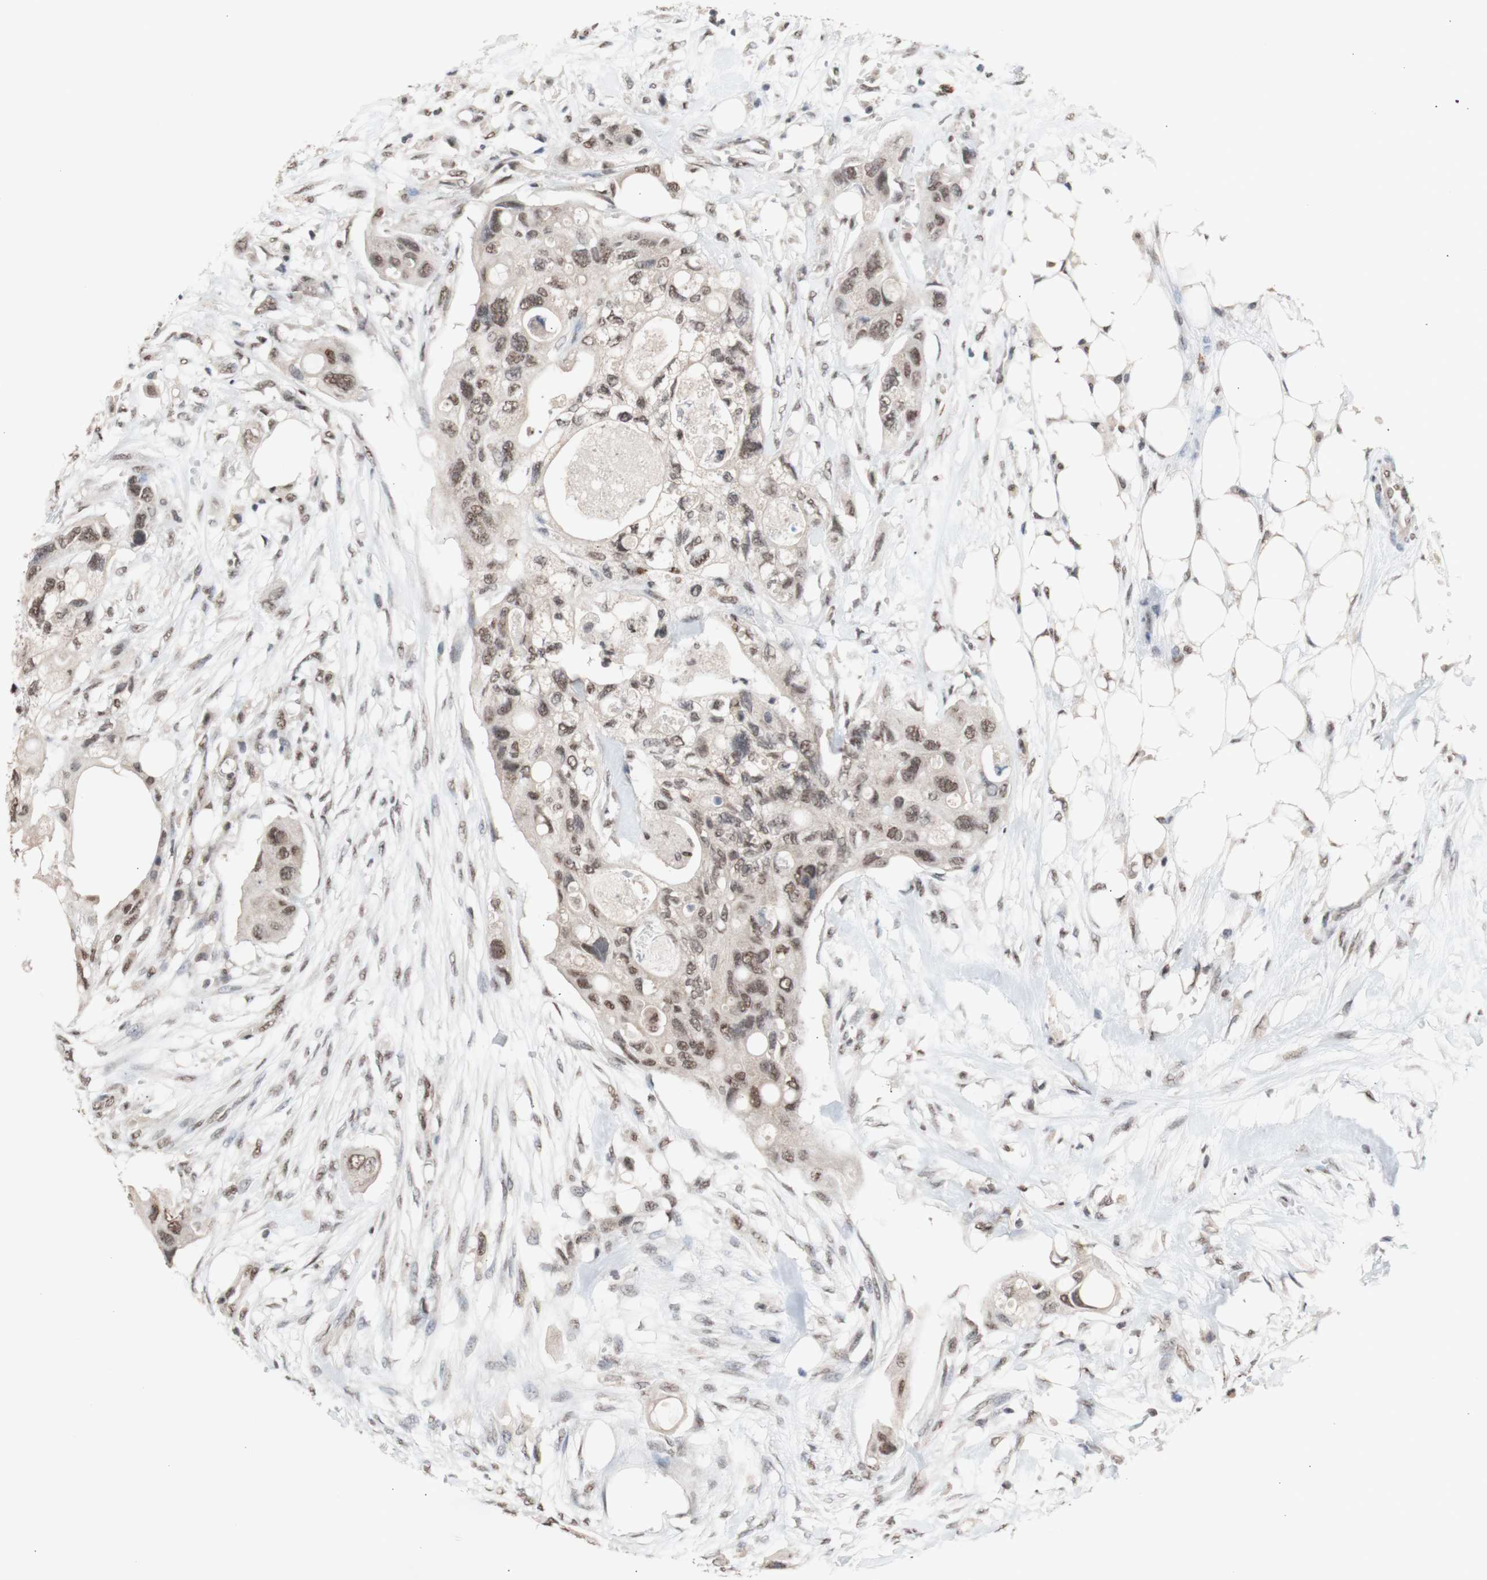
{"staining": {"intensity": "weak", "quantity": ">75%", "location": "nuclear"}, "tissue": "colorectal cancer", "cell_type": "Tumor cells", "image_type": "cancer", "snomed": [{"axis": "morphology", "description": "Adenocarcinoma, NOS"}, {"axis": "topography", "description": "Colon"}], "caption": "About >75% of tumor cells in human colorectal adenocarcinoma show weak nuclear protein staining as visualized by brown immunohistochemical staining.", "gene": "SFPQ", "patient": {"sex": "female", "age": 57}}